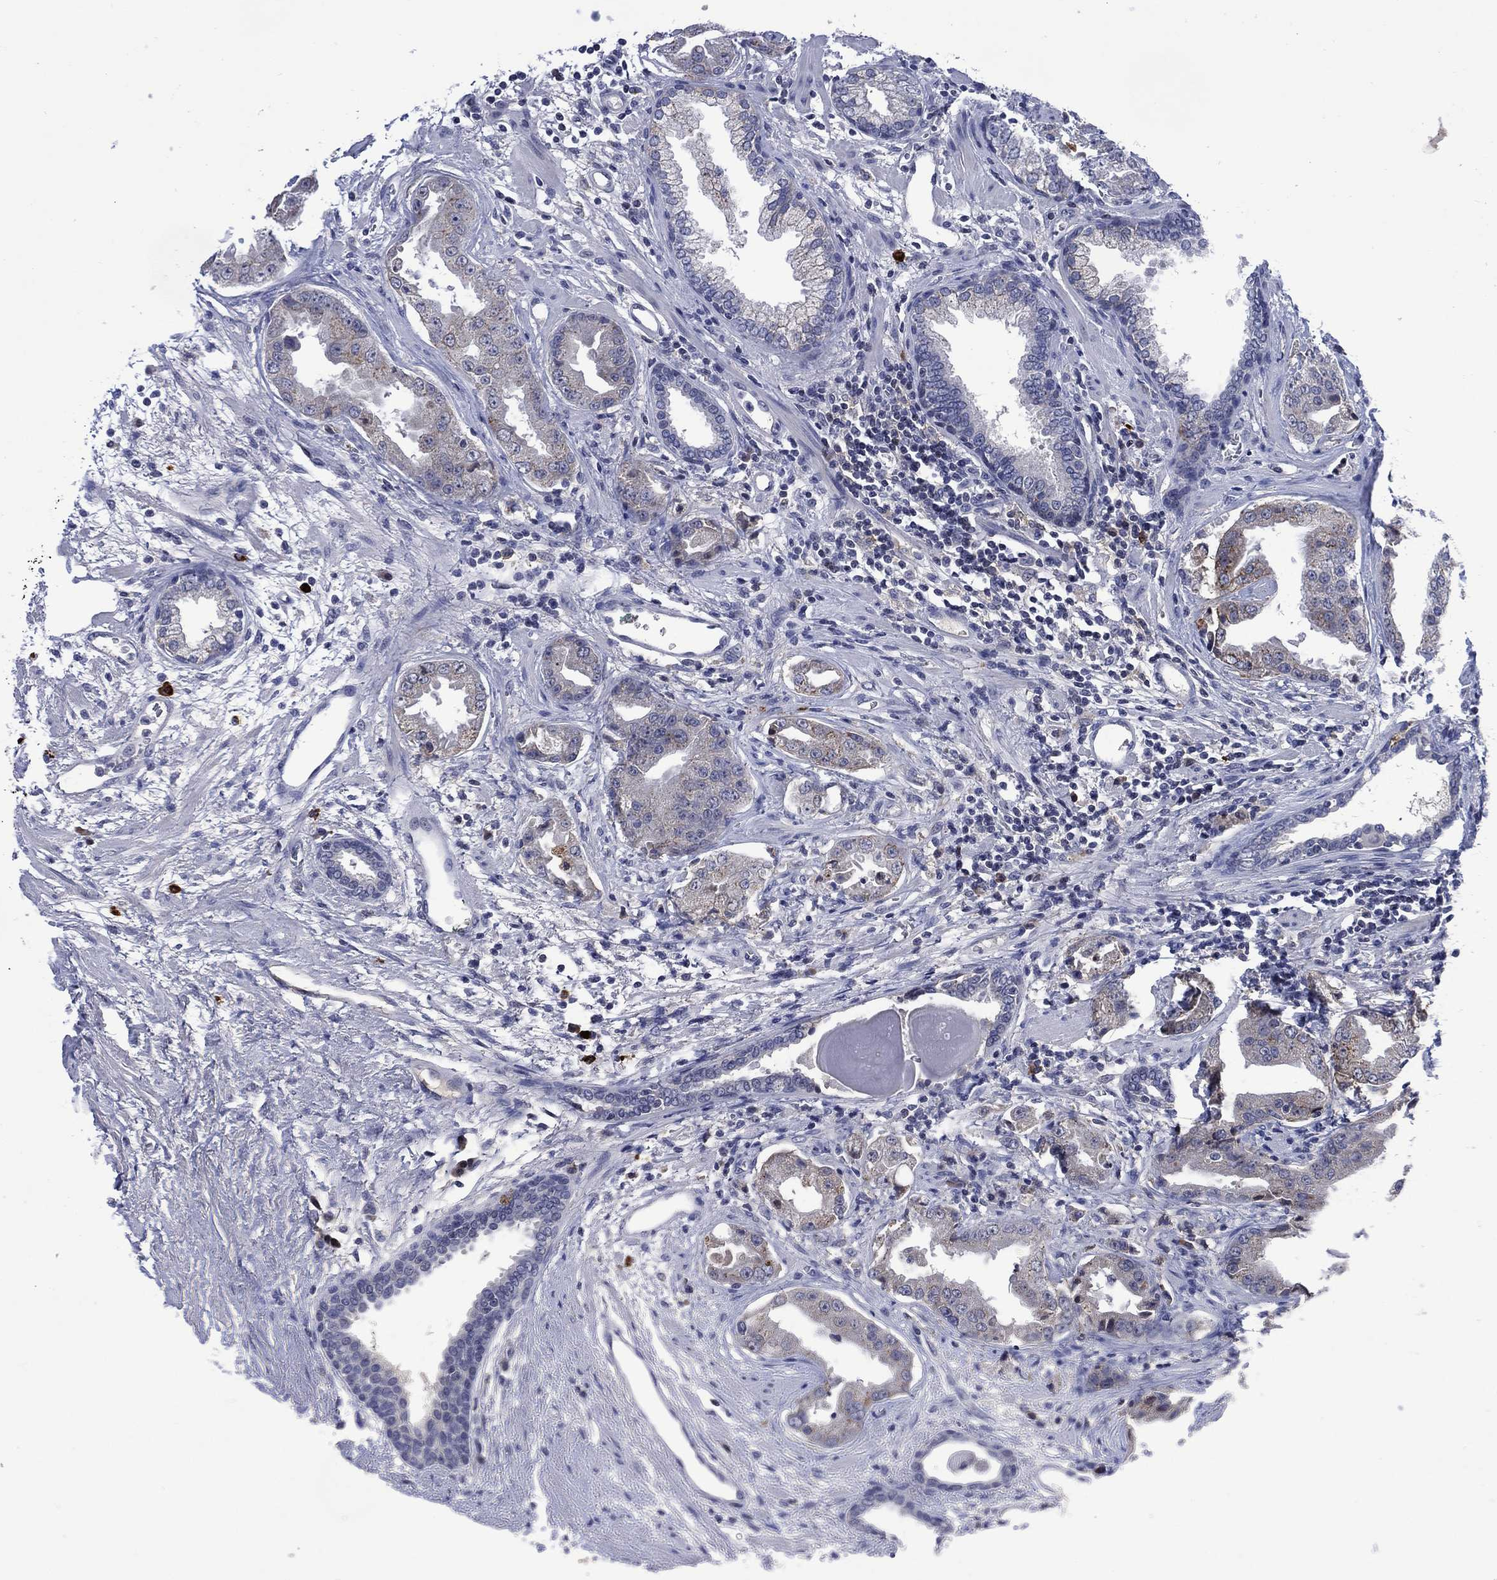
{"staining": {"intensity": "negative", "quantity": "none", "location": "none"}, "tissue": "prostate cancer", "cell_type": "Tumor cells", "image_type": "cancer", "snomed": [{"axis": "morphology", "description": "Adenocarcinoma, Low grade"}, {"axis": "topography", "description": "Prostate"}], "caption": "Immunohistochemistry micrograph of low-grade adenocarcinoma (prostate) stained for a protein (brown), which shows no staining in tumor cells.", "gene": "USP26", "patient": {"sex": "male", "age": 62}}